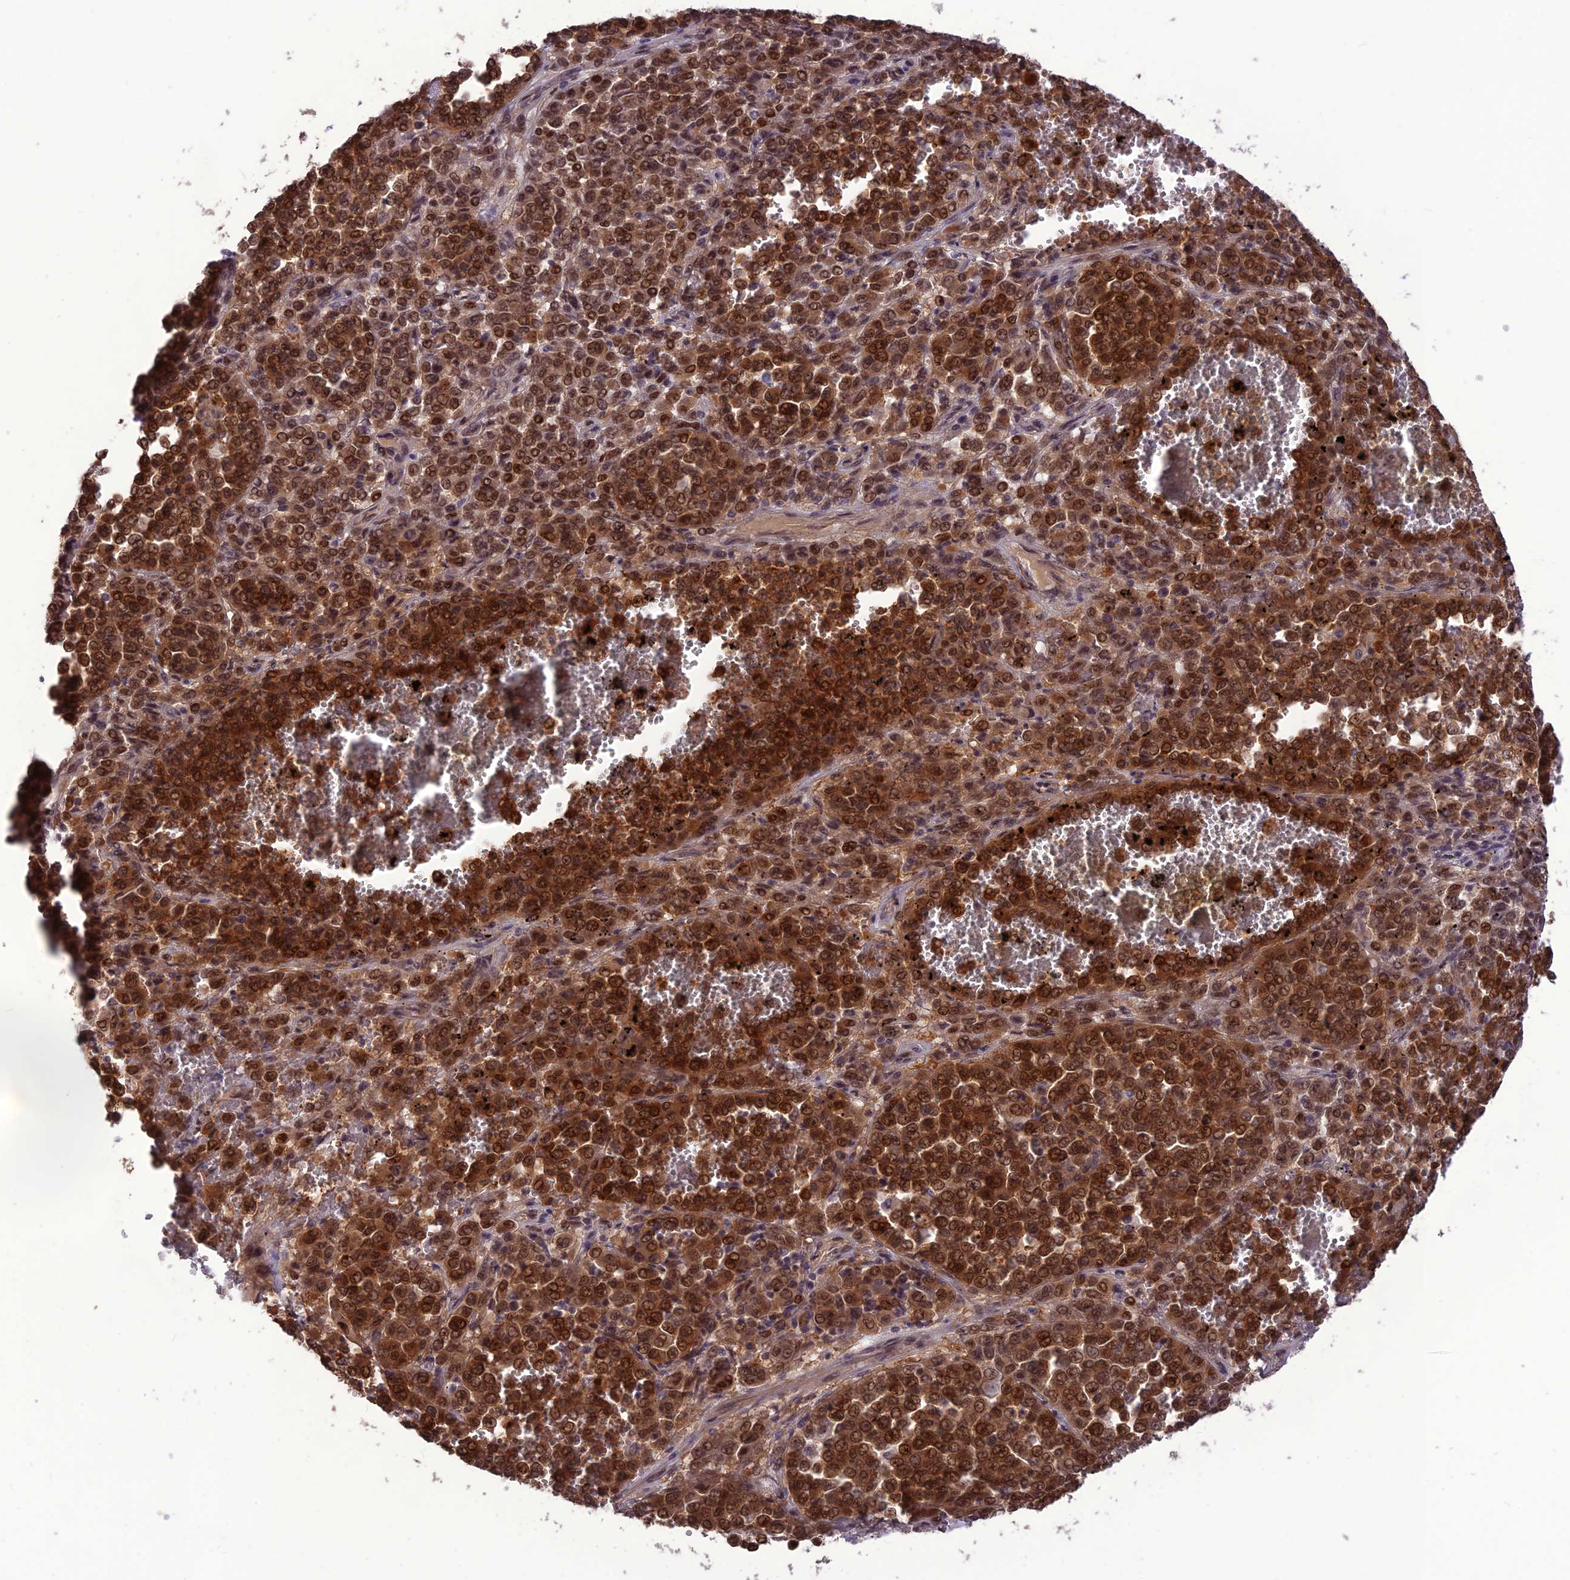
{"staining": {"intensity": "strong", "quantity": ">75%", "location": "cytoplasmic/membranous,nuclear"}, "tissue": "melanoma", "cell_type": "Tumor cells", "image_type": "cancer", "snomed": [{"axis": "morphology", "description": "Malignant melanoma, Metastatic site"}, {"axis": "topography", "description": "Pancreas"}], "caption": "Melanoma stained with a brown dye exhibits strong cytoplasmic/membranous and nuclear positive expression in about >75% of tumor cells.", "gene": "DIS3", "patient": {"sex": "female", "age": 30}}